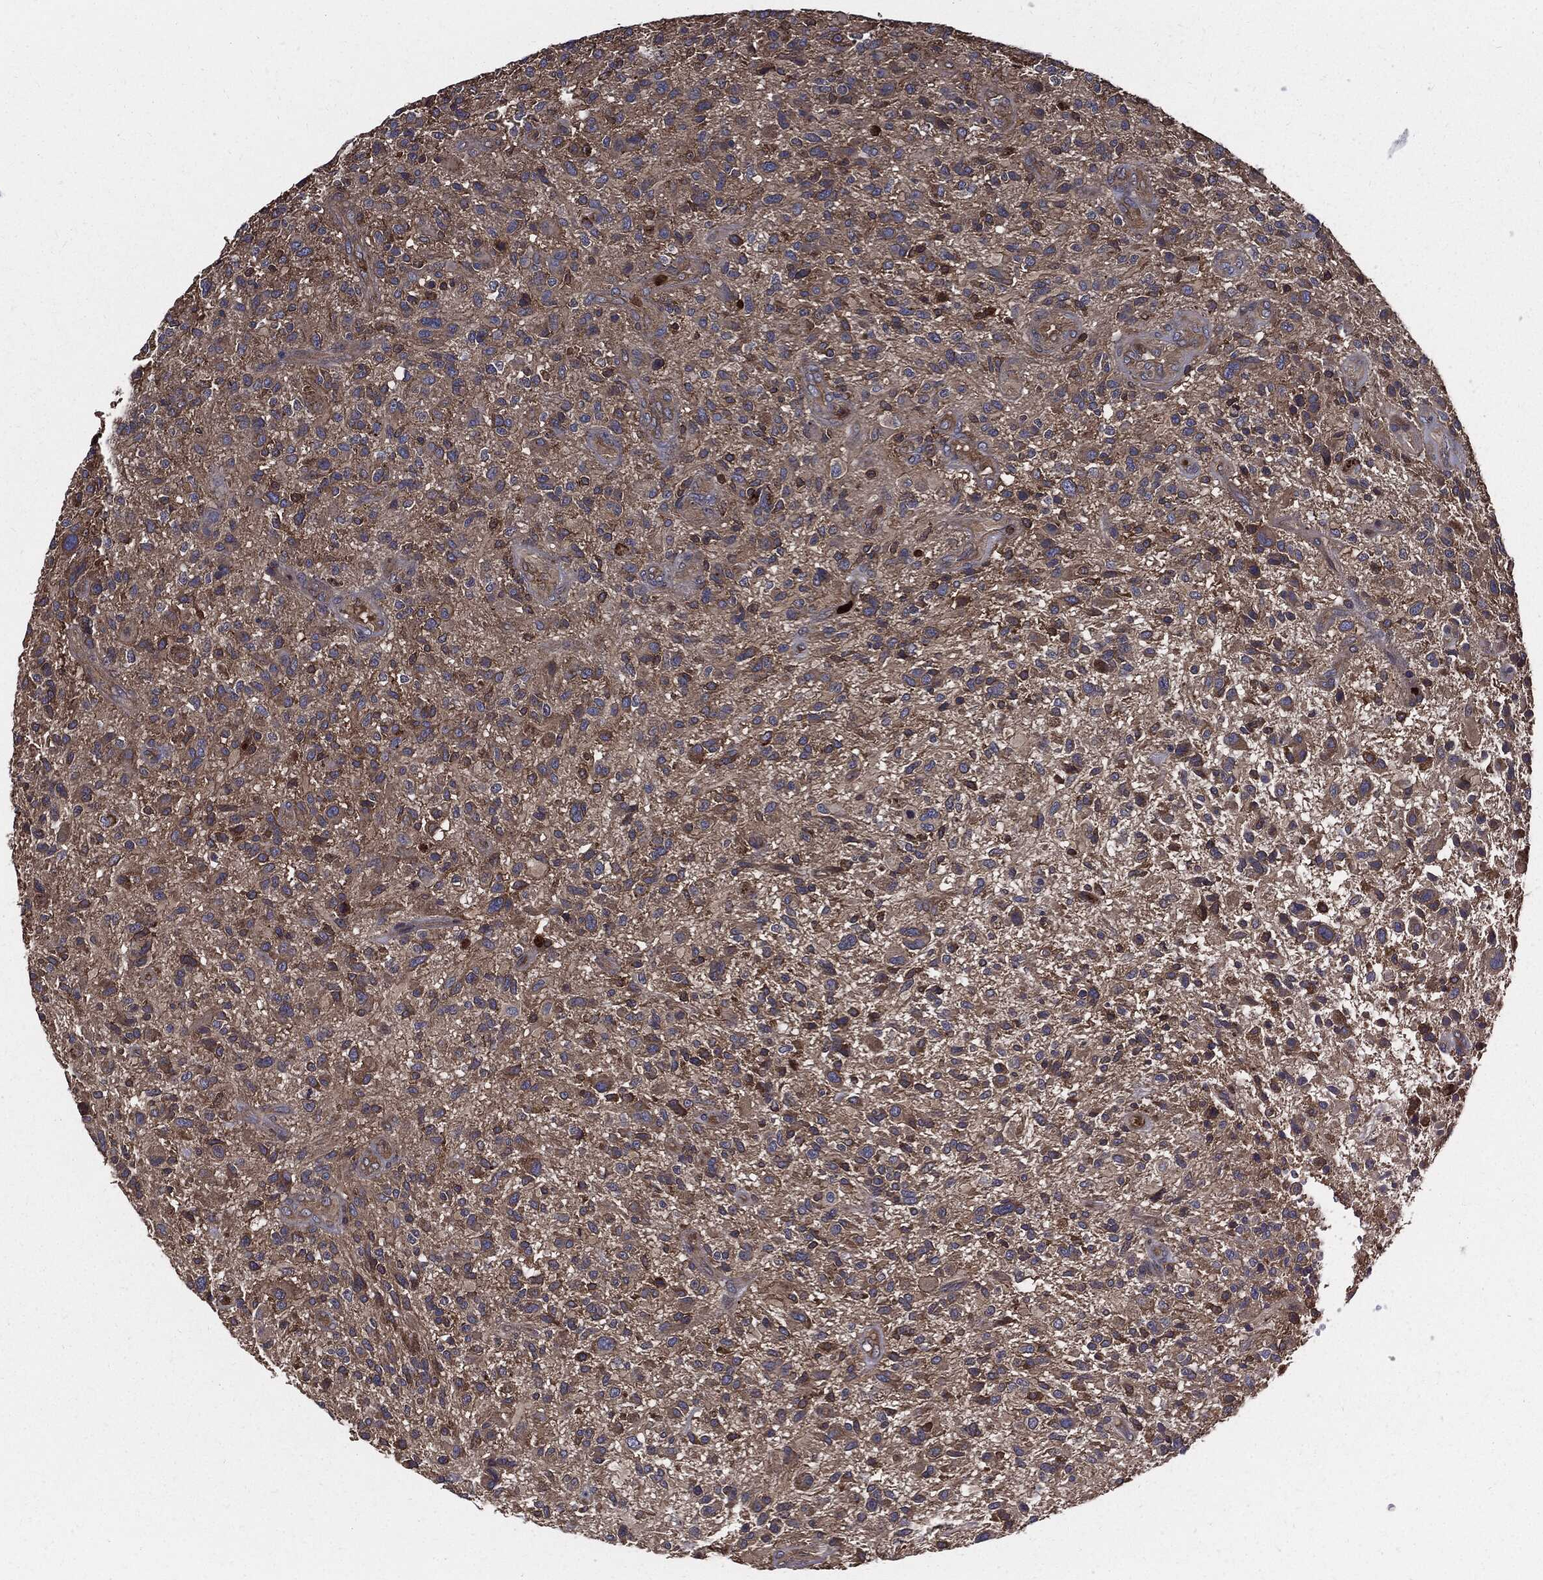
{"staining": {"intensity": "moderate", "quantity": "25%-75%", "location": "cytoplasmic/membranous"}, "tissue": "glioma", "cell_type": "Tumor cells", "image_type": "cancer", "snomed": [{"axis": "morphology", "description": "Glioma, malignant, High grade"}, {"axis": "topography", "description": "Brain"}], "caption": "Moderate cytoplasmic/membranous staining is present in approximately 25%-75% of tumor cells in glioma.", "gene": "PDCD6IP", "patient": {"sex": "male", "age": 47}}